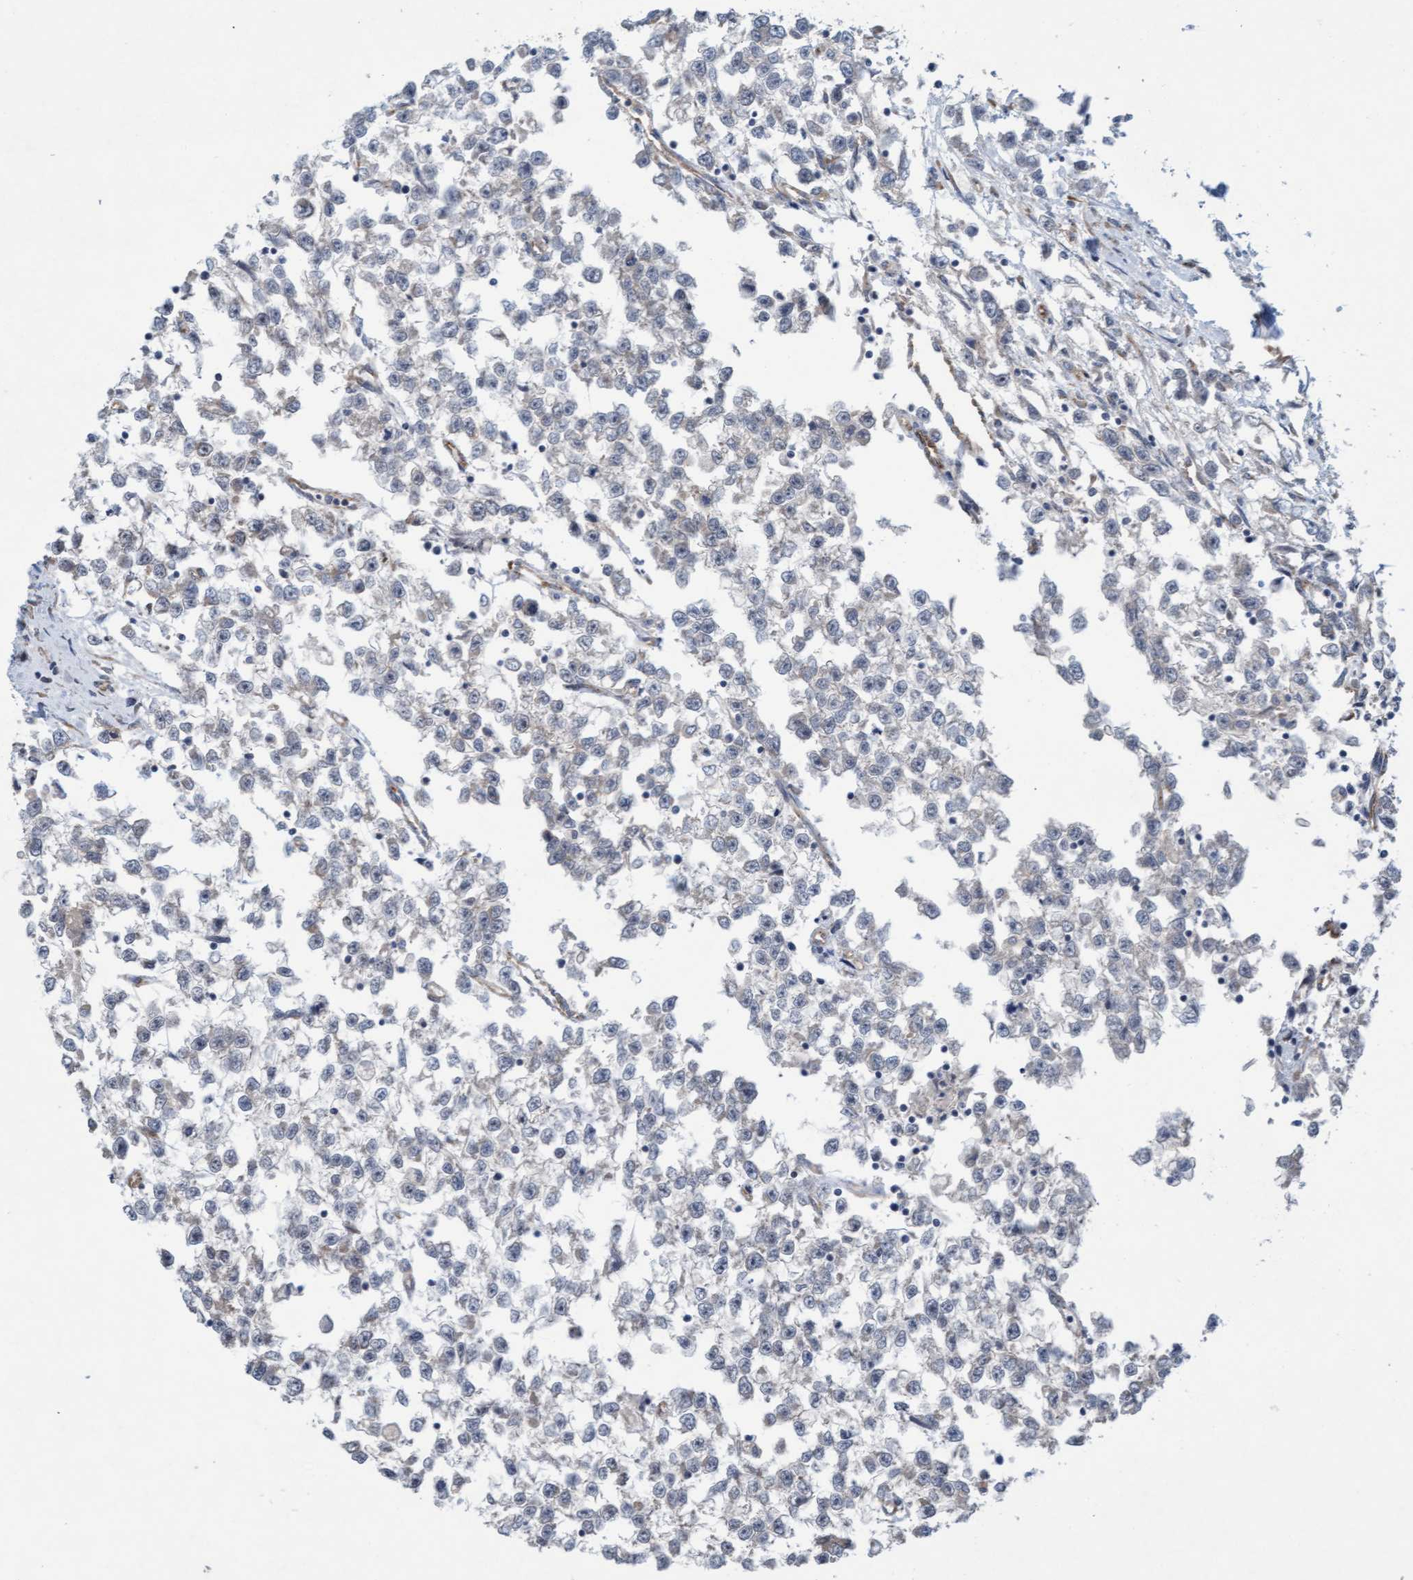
{"staining": {"intensity": "negative", "quantity": "none", "location": "none"}, "tissue": "testis cancer", "cell_type": "Tumor cells", "image_type": "cancer", "snomed": [{"axis": "morphology", "description": "Seminoma, NOS"}, {"axis": "morphology", "description": "Carcinoma, Embryonal, NOS"}, {"axis": "topography", "description": "Testis"}], "caption": "There is no significant positivity in tumor cells of testis seminoma. Brightfield microscopy of IHC stained with DAB (brown) and hematoxylin (blue), captured at high magnification.", "gene": "ZNF566", "patient": {"sex": "male", "age": 51}}